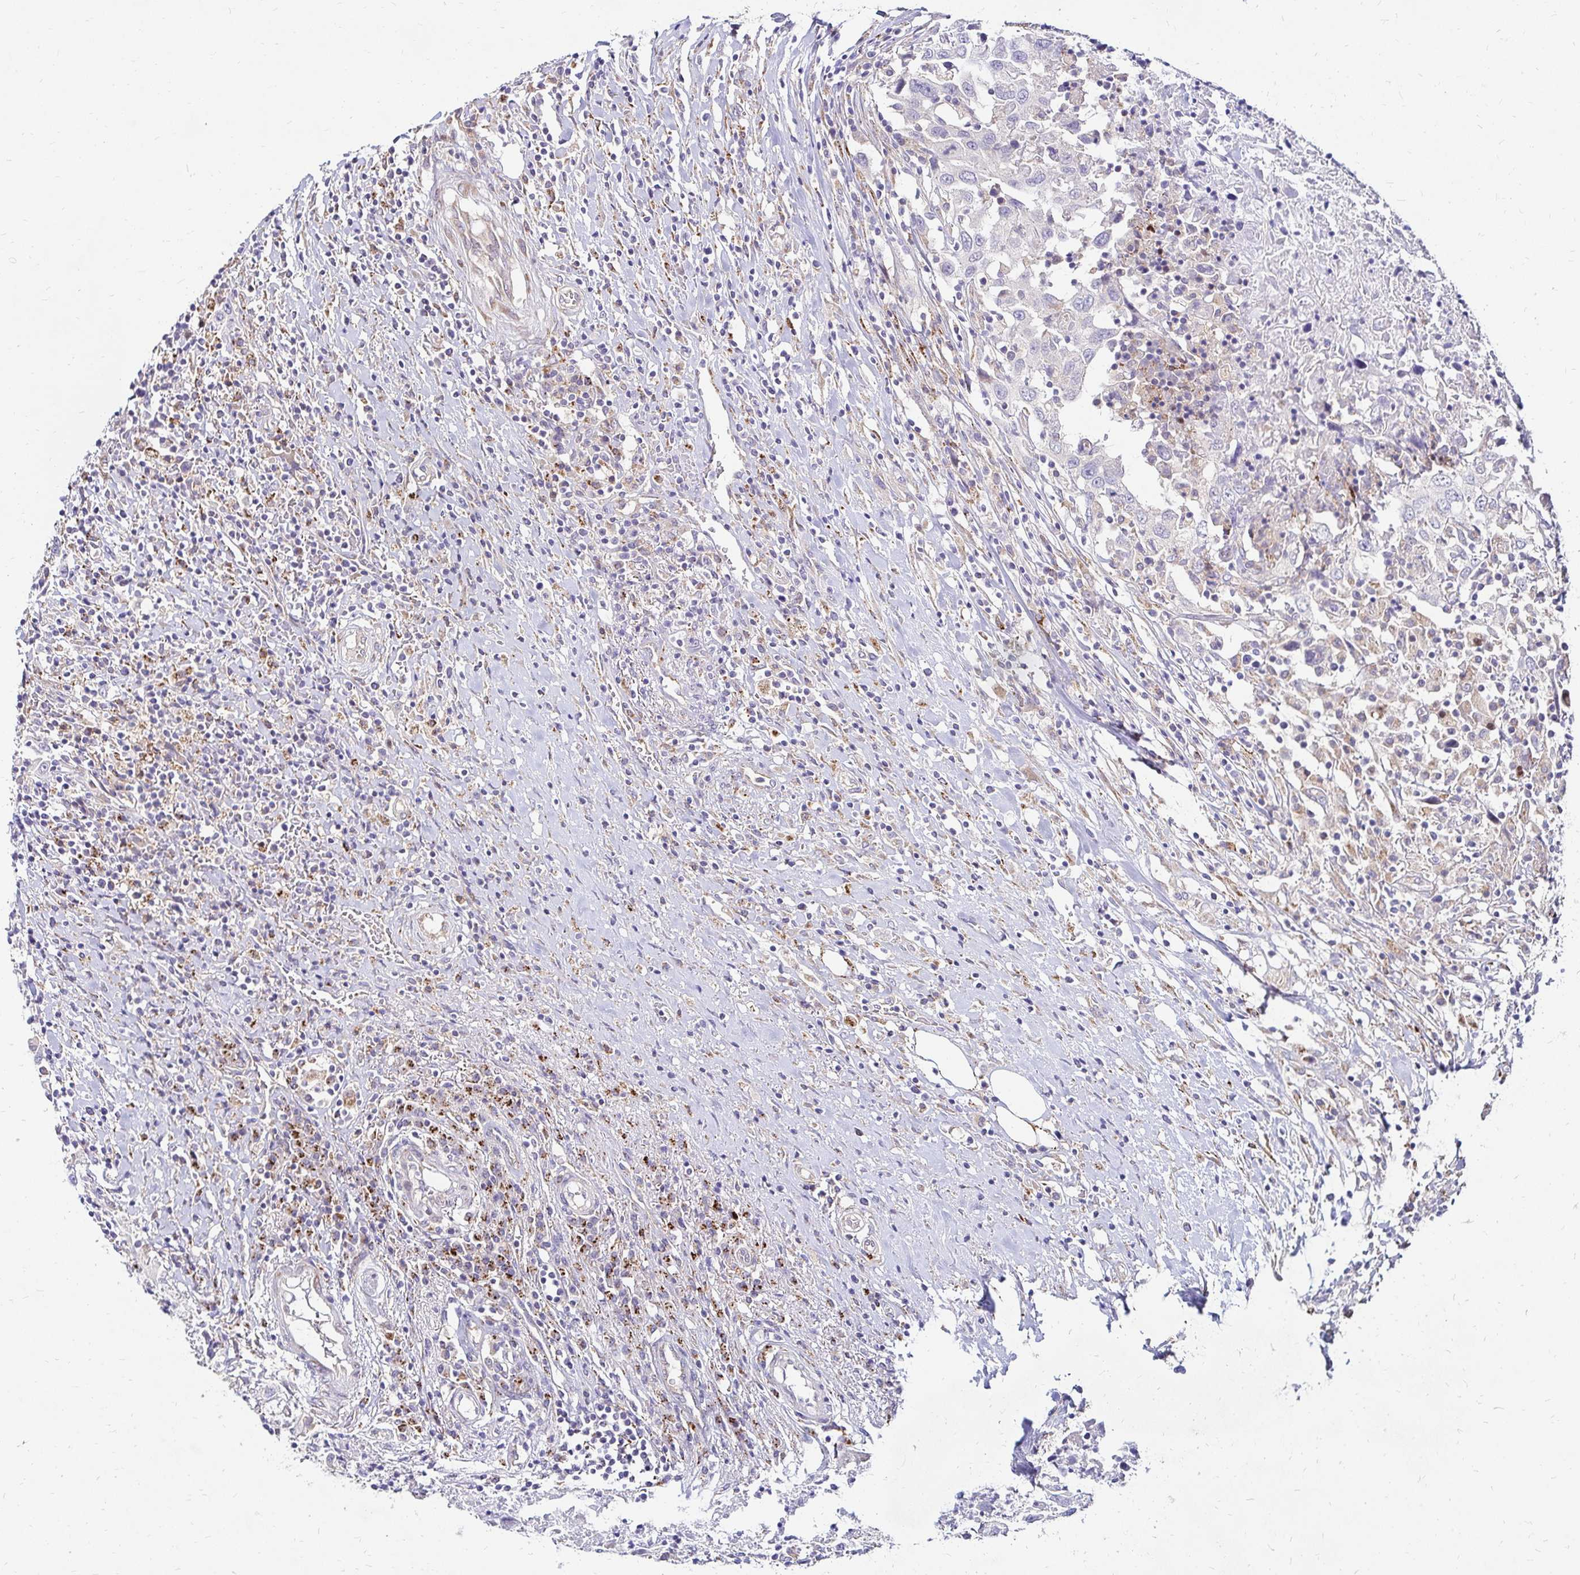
{"staining": {"intensity": "negative", "quantity": "none", "location": "none"}, "tissue": "urothelial cancer", "cell_type": "Tumor cells", "image_type": "cancer", "snomed": [{"axis": "morphology", "description": "Urothelial carcinoma, High grade"}, {"axis": "topography", "description": "Urinary bladder"}], "caption": "Protein analysis of urothelial cancer exhibits no significant expression in tumor cells. (Brightfield microscopy of DAB IHC at high magnification).", "gene": "IDUA", "patient": {"sex": "male", "age": 61}}